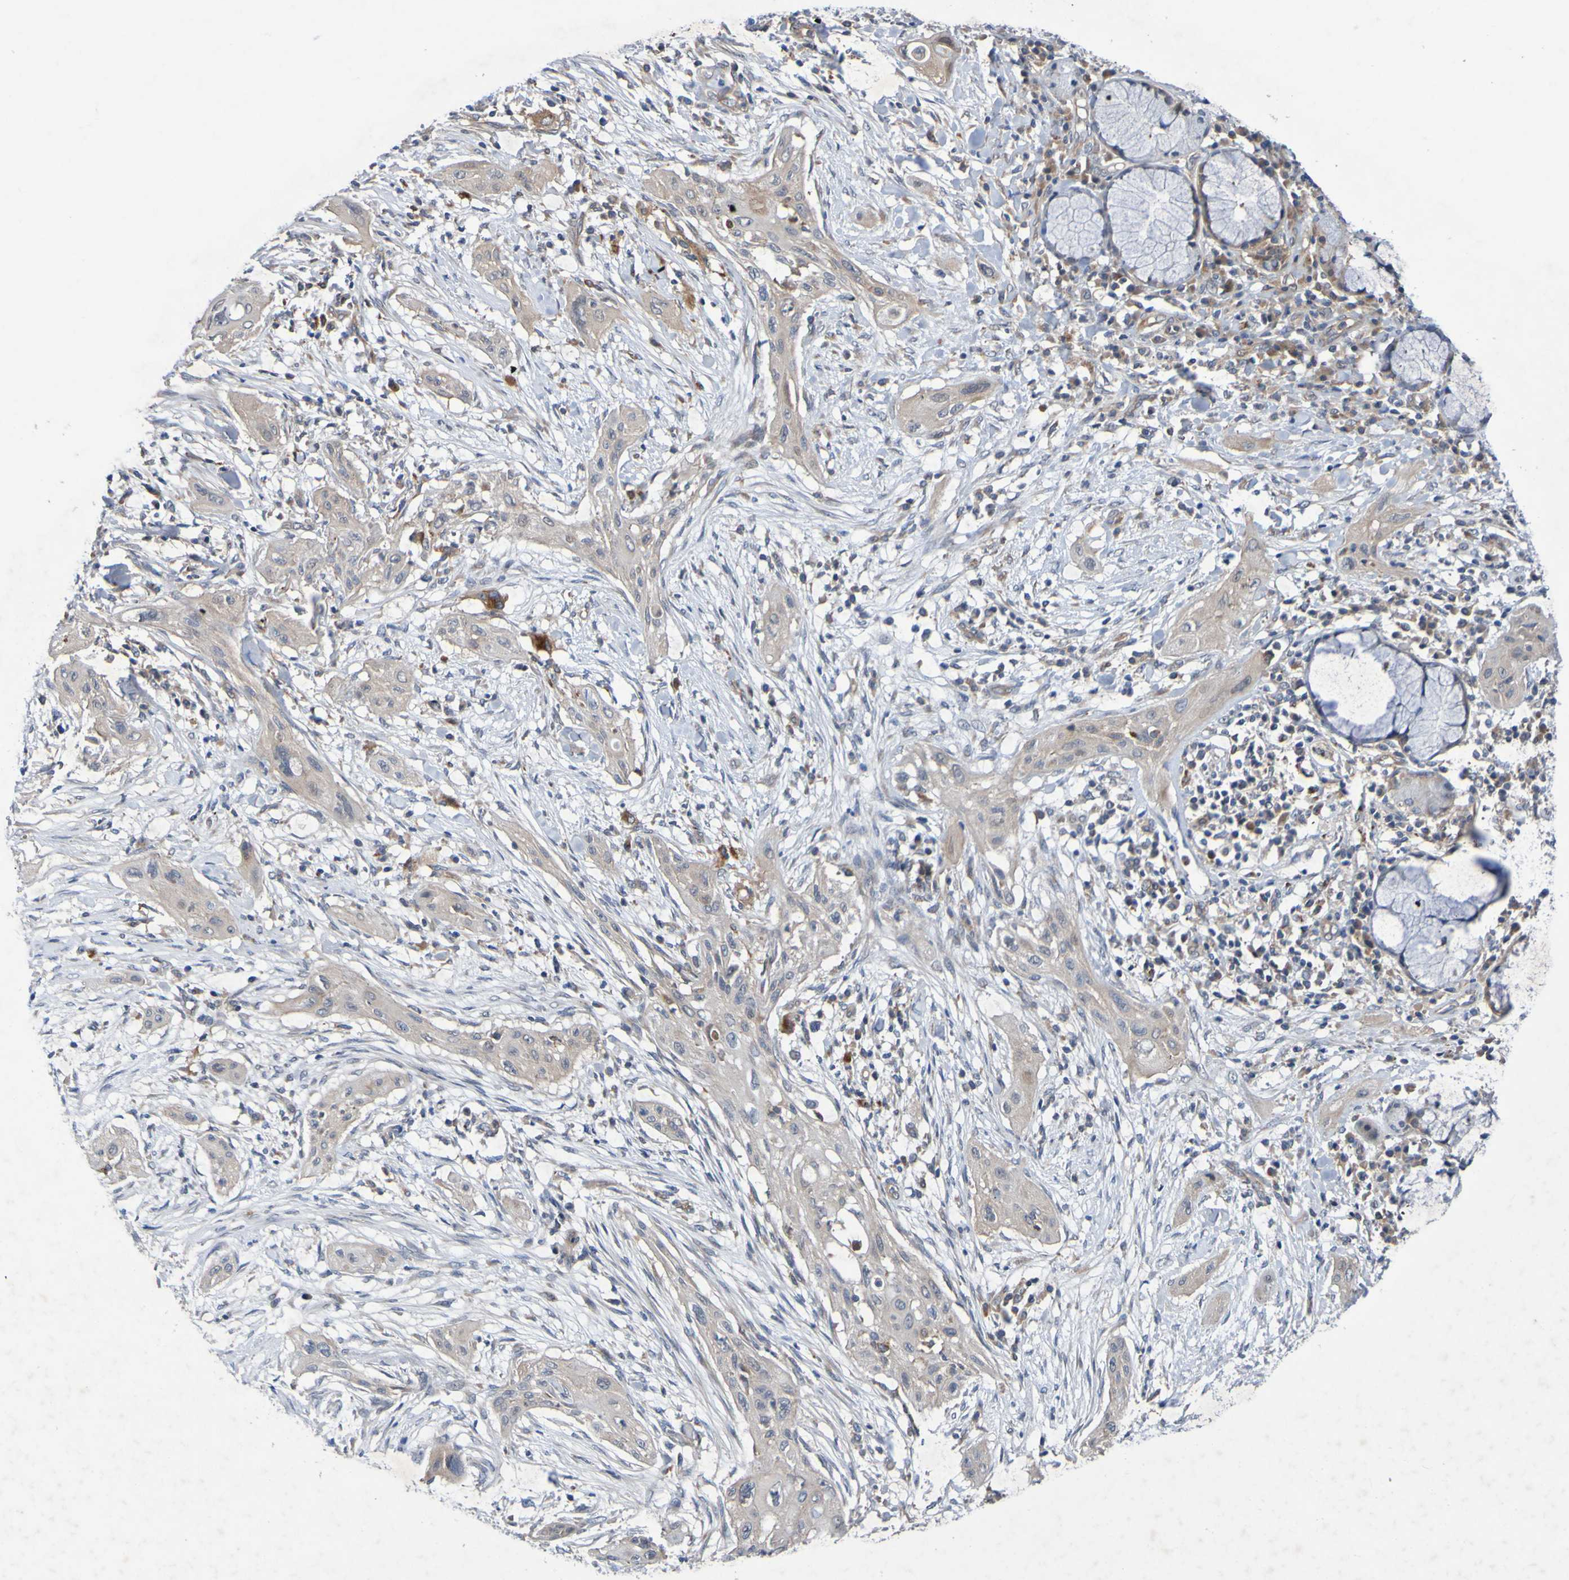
{"staining": {"intensity": "weak", "quantity": ">75%", "location": "cytoplasmic/membranous"}, "tissue": "lung cancer", "cell_type": "Tumor cells", "image_type": "cancer", "snomed": [{"axis": "morphology", "description": "Squamous cell carcinoma, NOS"}, {"axis": "topography", "description": "Lung"}], "caption": "Brown immunohistochemical staining in human lung cancer (squamous cell carcinoma) shows weak cytoplasmic/membranous expression in about >75% of tumor cells.", "gene": "SDK1", "patient": {"sex": "female", "age": 47}}